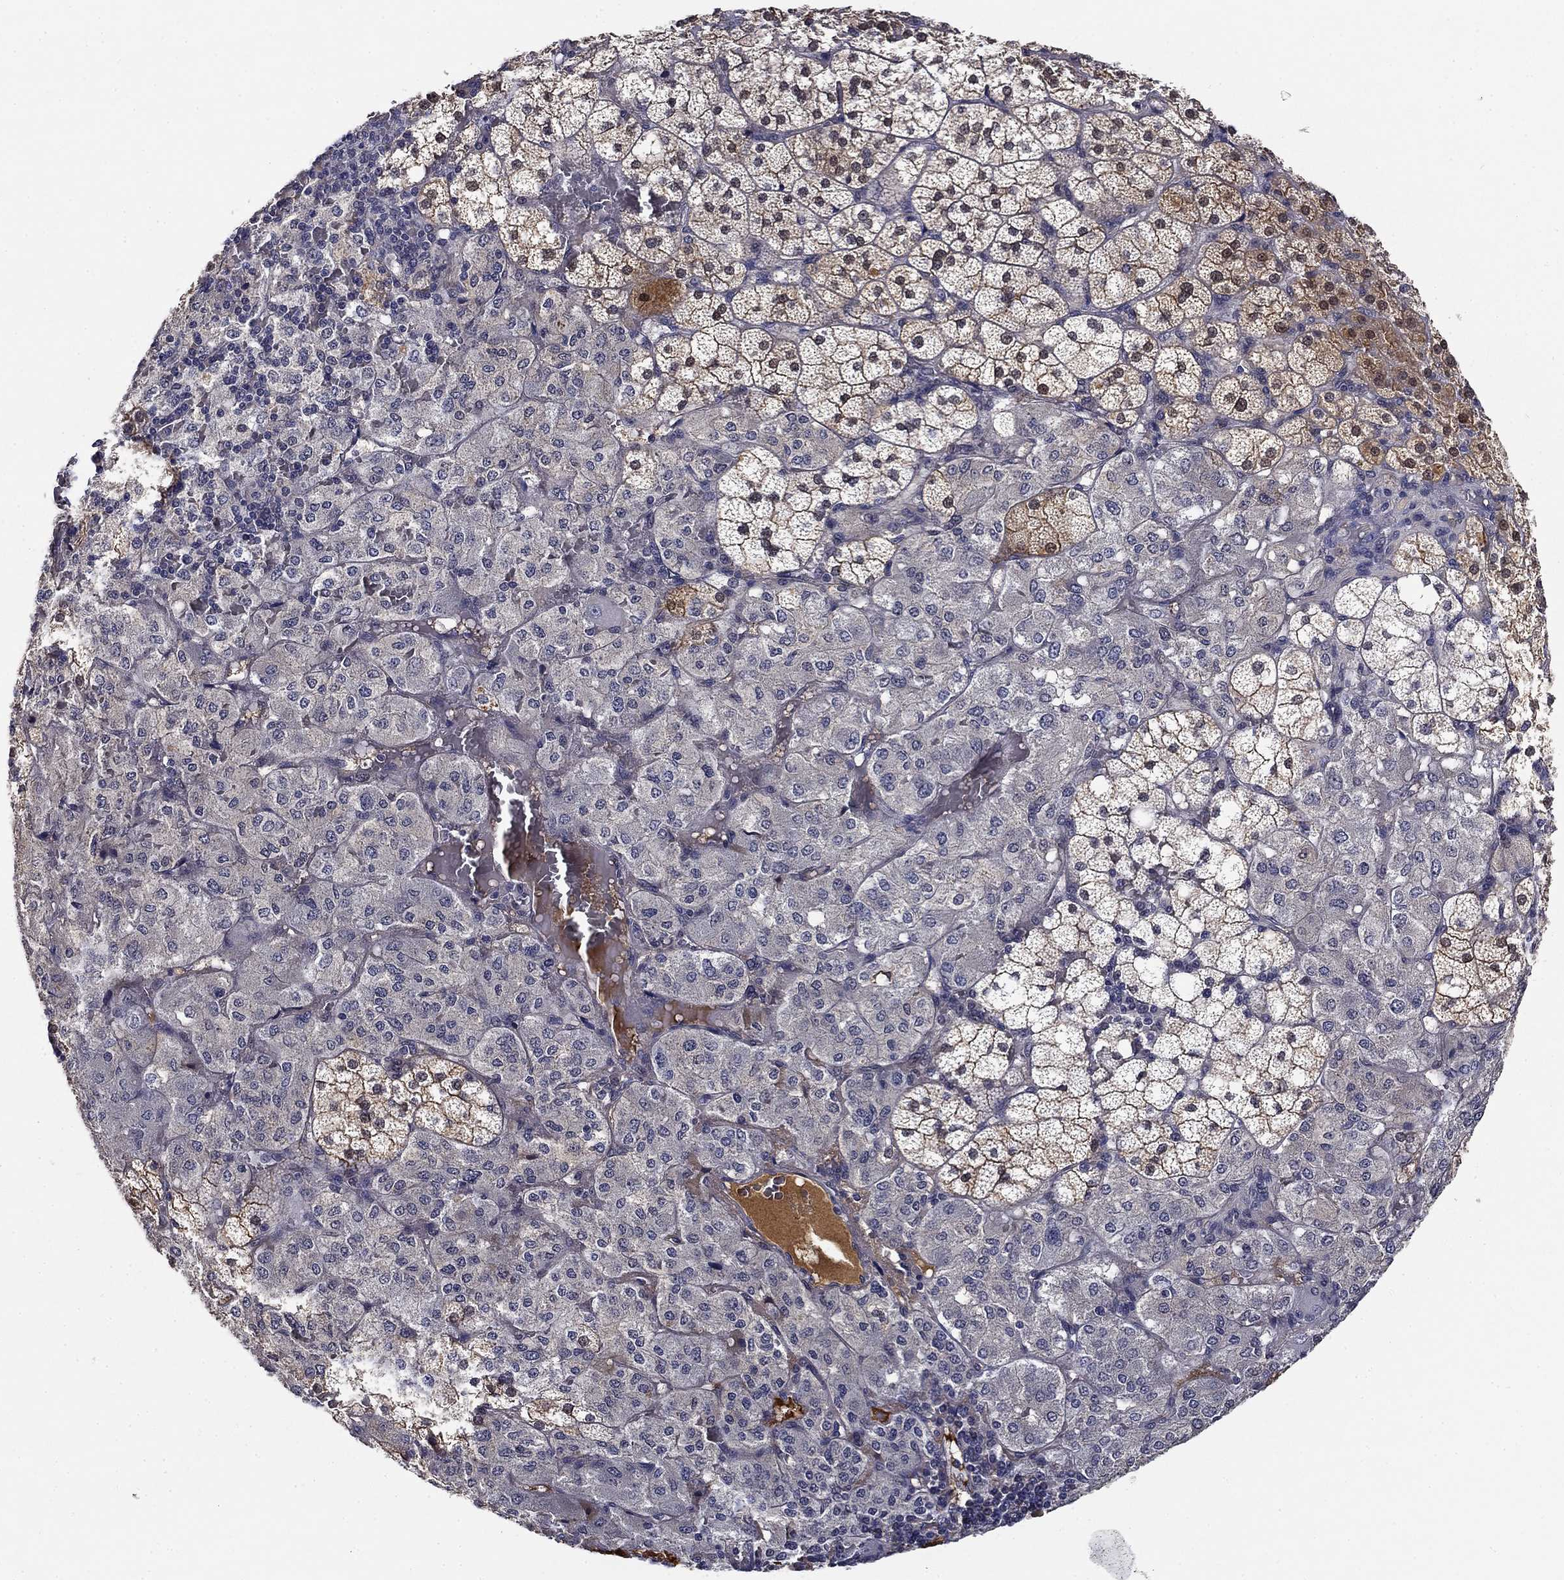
{"staining": {"intensity": "moderate", "quantity": "<25%", "location": "cytoplasmic/membranous,nuclear"}, "tissue": "adrenal gland", "cell_type": "Glandular cells", "image_type": "normal", "snomed": [{"axis": "morphology", "description": "Normal tissue, NOS"}, {"axis": "topography", "description": "Adrenal gland"}], "caption": "Glandular cells reveal moderate cytoplasmic/membranous,nuclear staining in about <25% of cells in unremarkable adrenal gland.", "gene": "DDTL", "patient": {"sex": "male", "age": 53}}